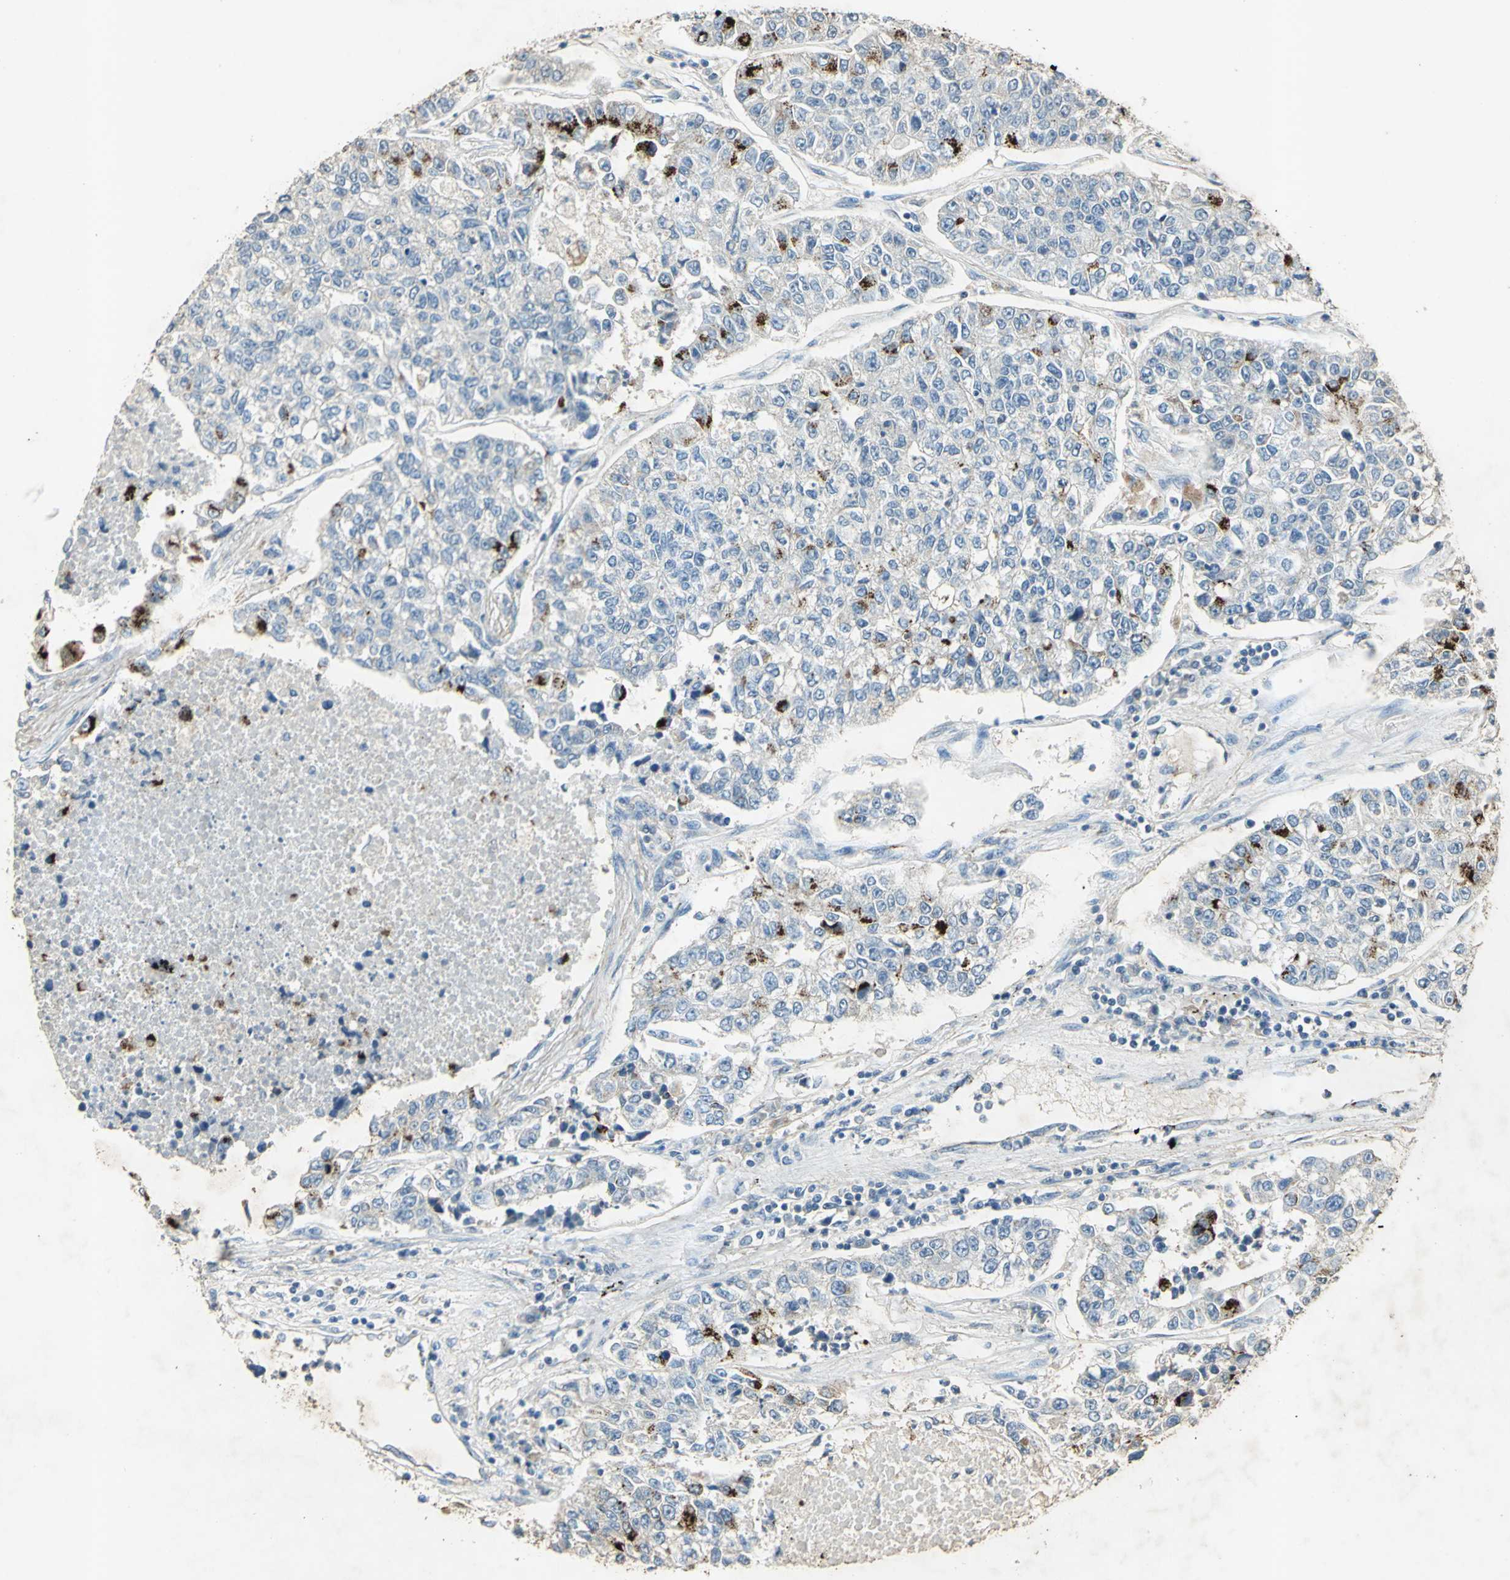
{"staining": {"intensity": "strong", "quantity": "<25%", "location": "cytoplasmic/membranous"}, "tissue": "lung cancer", "cell_type": "Tumor cells", "image_type": "cancer", "snomed": [{"axis": "morphology", "description": "Adenocarcinoma, NOS"}, {"axis": "topography", "description": "Lung"}], "caption": "The image displays immunohistochemical staining of lung cancer (adenocarcinoma). There is strong cytoplasmic/membranous staining is seen in approximately <25% of tumor cells.", "gene": "CAMK2B", "patient": {"sex": "male", "age": 49}}